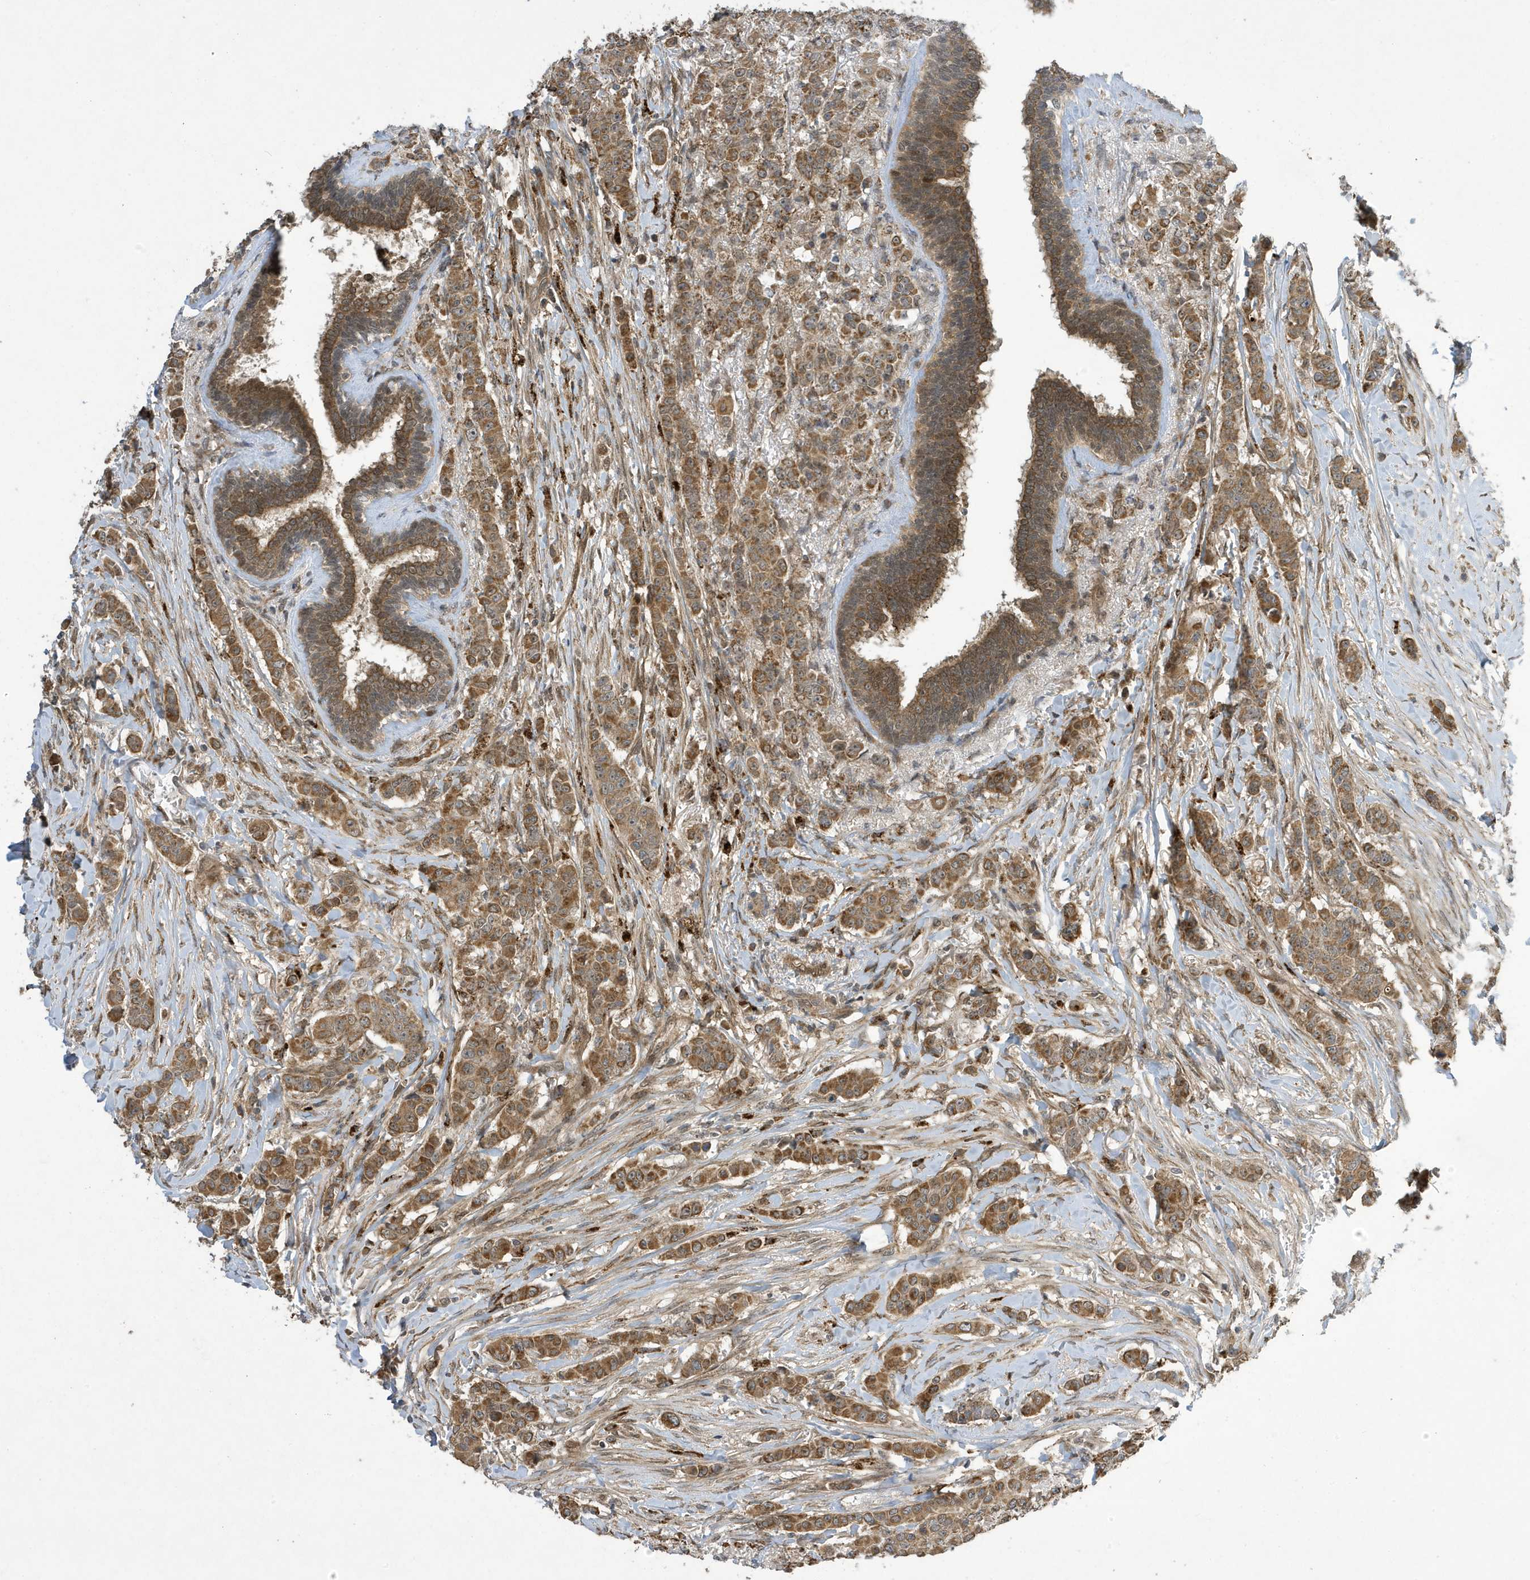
{"staining": {"intensity": "moderate", "quantity": ">75%", "location": "cytoplasmic/membranous"}, "tissue": "breast cancer", "cell_type": "Tumor cells", "image_type": "cancer", "snomed": [{"axis": "morphology", "description": "Duct carcinoma"}, {"axis": "topography", "description": "Breast"}], "caption": "A high-resolution photomicrograph shows immunohistochemistry staining of breast cancer, which displays moderate cytoplasmic/membranous staining in approximately >75% of tumor cells. (Stains: DAB (3,3'-diaminobenzidine) in brown, nuclei in blue, Microscopy: brightfield microscopy at high magnification).", "gene": "NCOA7", "patient": {"sex": "female", "age": 40}}